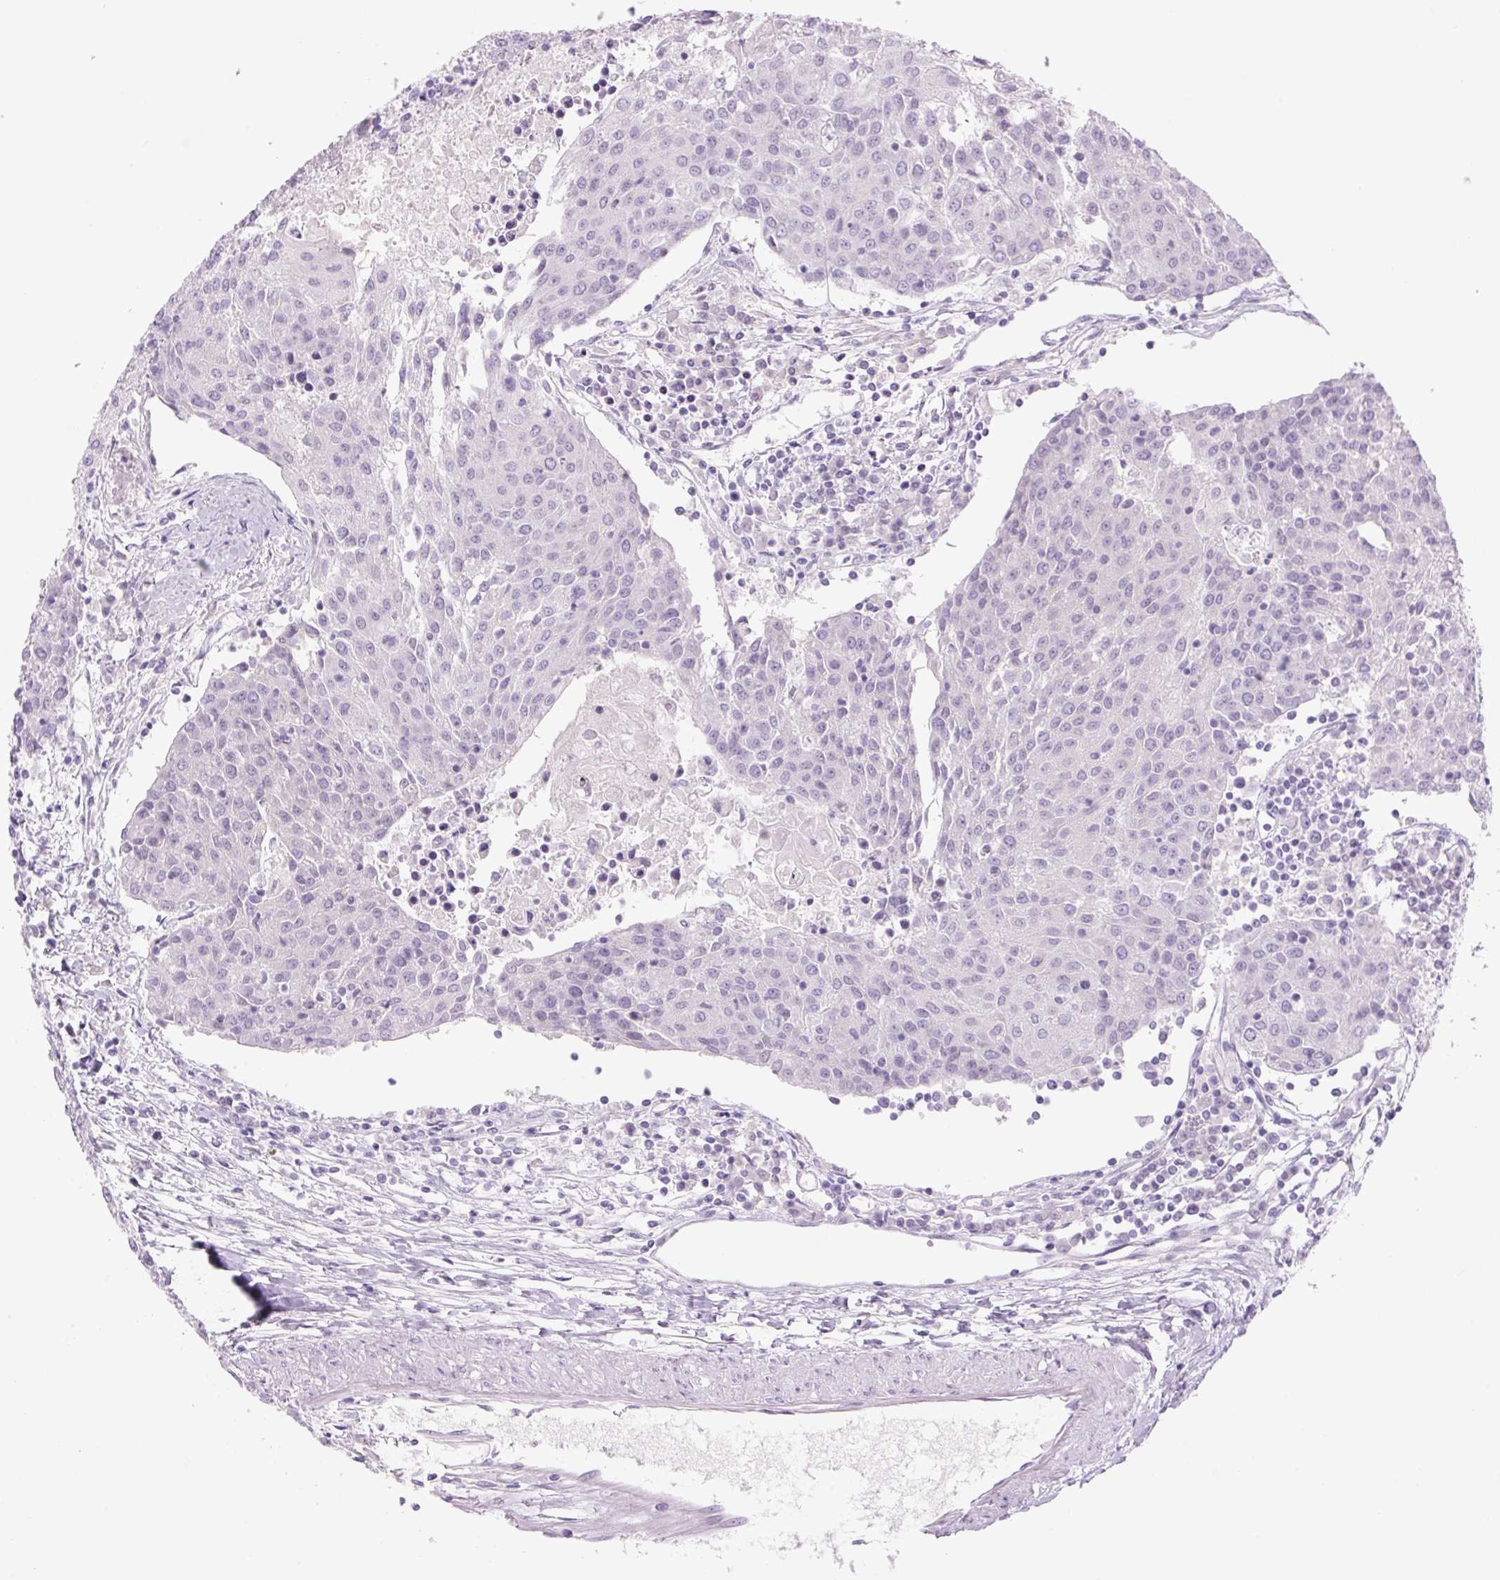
{"staining": {"intensity": "negative", "quantity": "none", "location": "none"}, "tissue": "urothelial cancer", "cell_type": "Tumor cells", "image_type": "cancer", "snomed": [{"axis": "morphology", "description": "Urothelial carcinoma, High grade"}, {"axis": "topography", "description": "Urinary bladder"}], "caption": "Immunohistochemistry histopathology image of urothelial cancer stained for a protein (brown), which reveals no expression in tumor cells.", "gene": "COL9A2", "patient": {"sex": "female", "age": 85}}